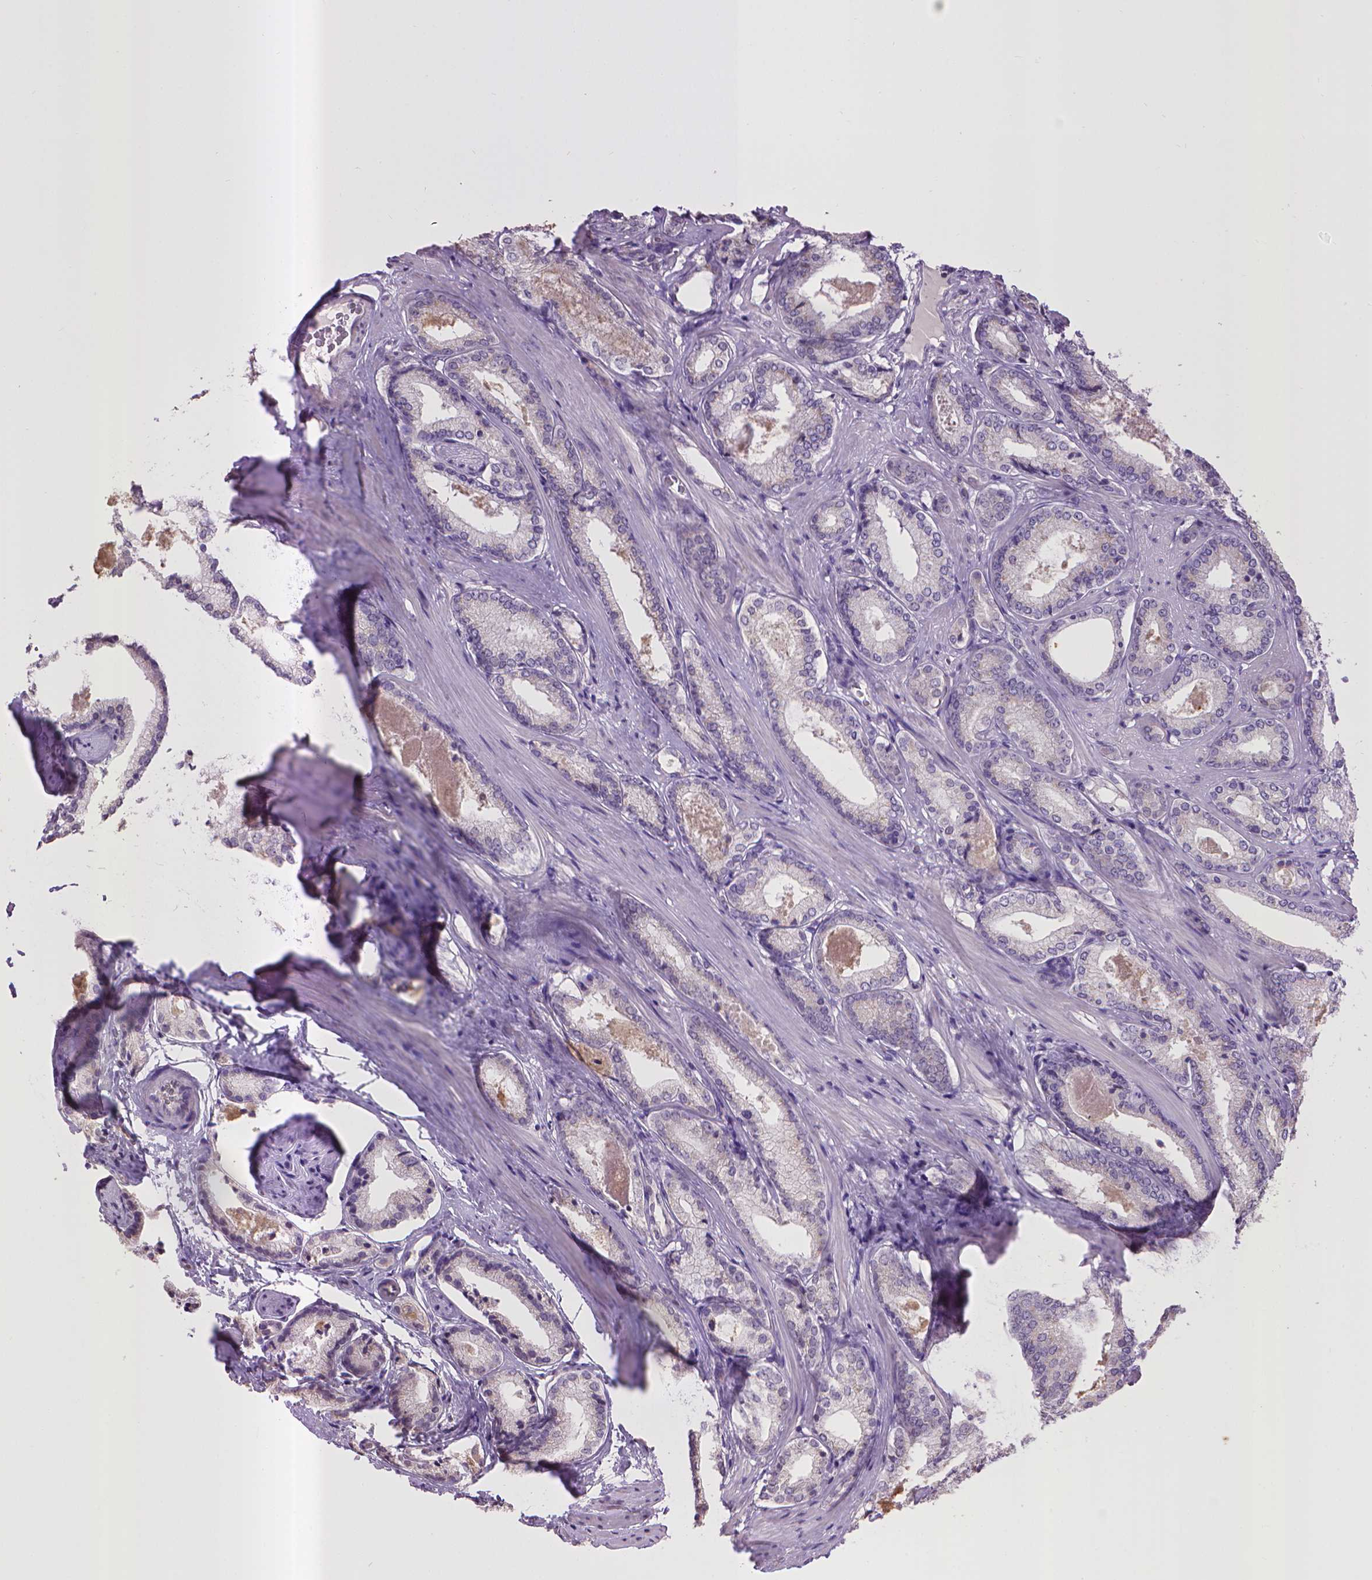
{"staining": {"intensity": "negative", "quantity": "none", "location": "none"}, "tissue": "prostate cancer", "cell_type": "Tumor cells", "image_type": "cancer", "snomed": [{"axis": "morphology", "description": "Adenocarcinoma, Low grade"}, {"axis": "topography", "description": "Prostate"}], "caption": "The immunohistochemistry (IHC) photomicrograph has no significant expression in tumor cells of prostate low-grade adenocarcinoma tissue.", "gene": "CPM", "patient": {"sex": "male", "age": 56}}